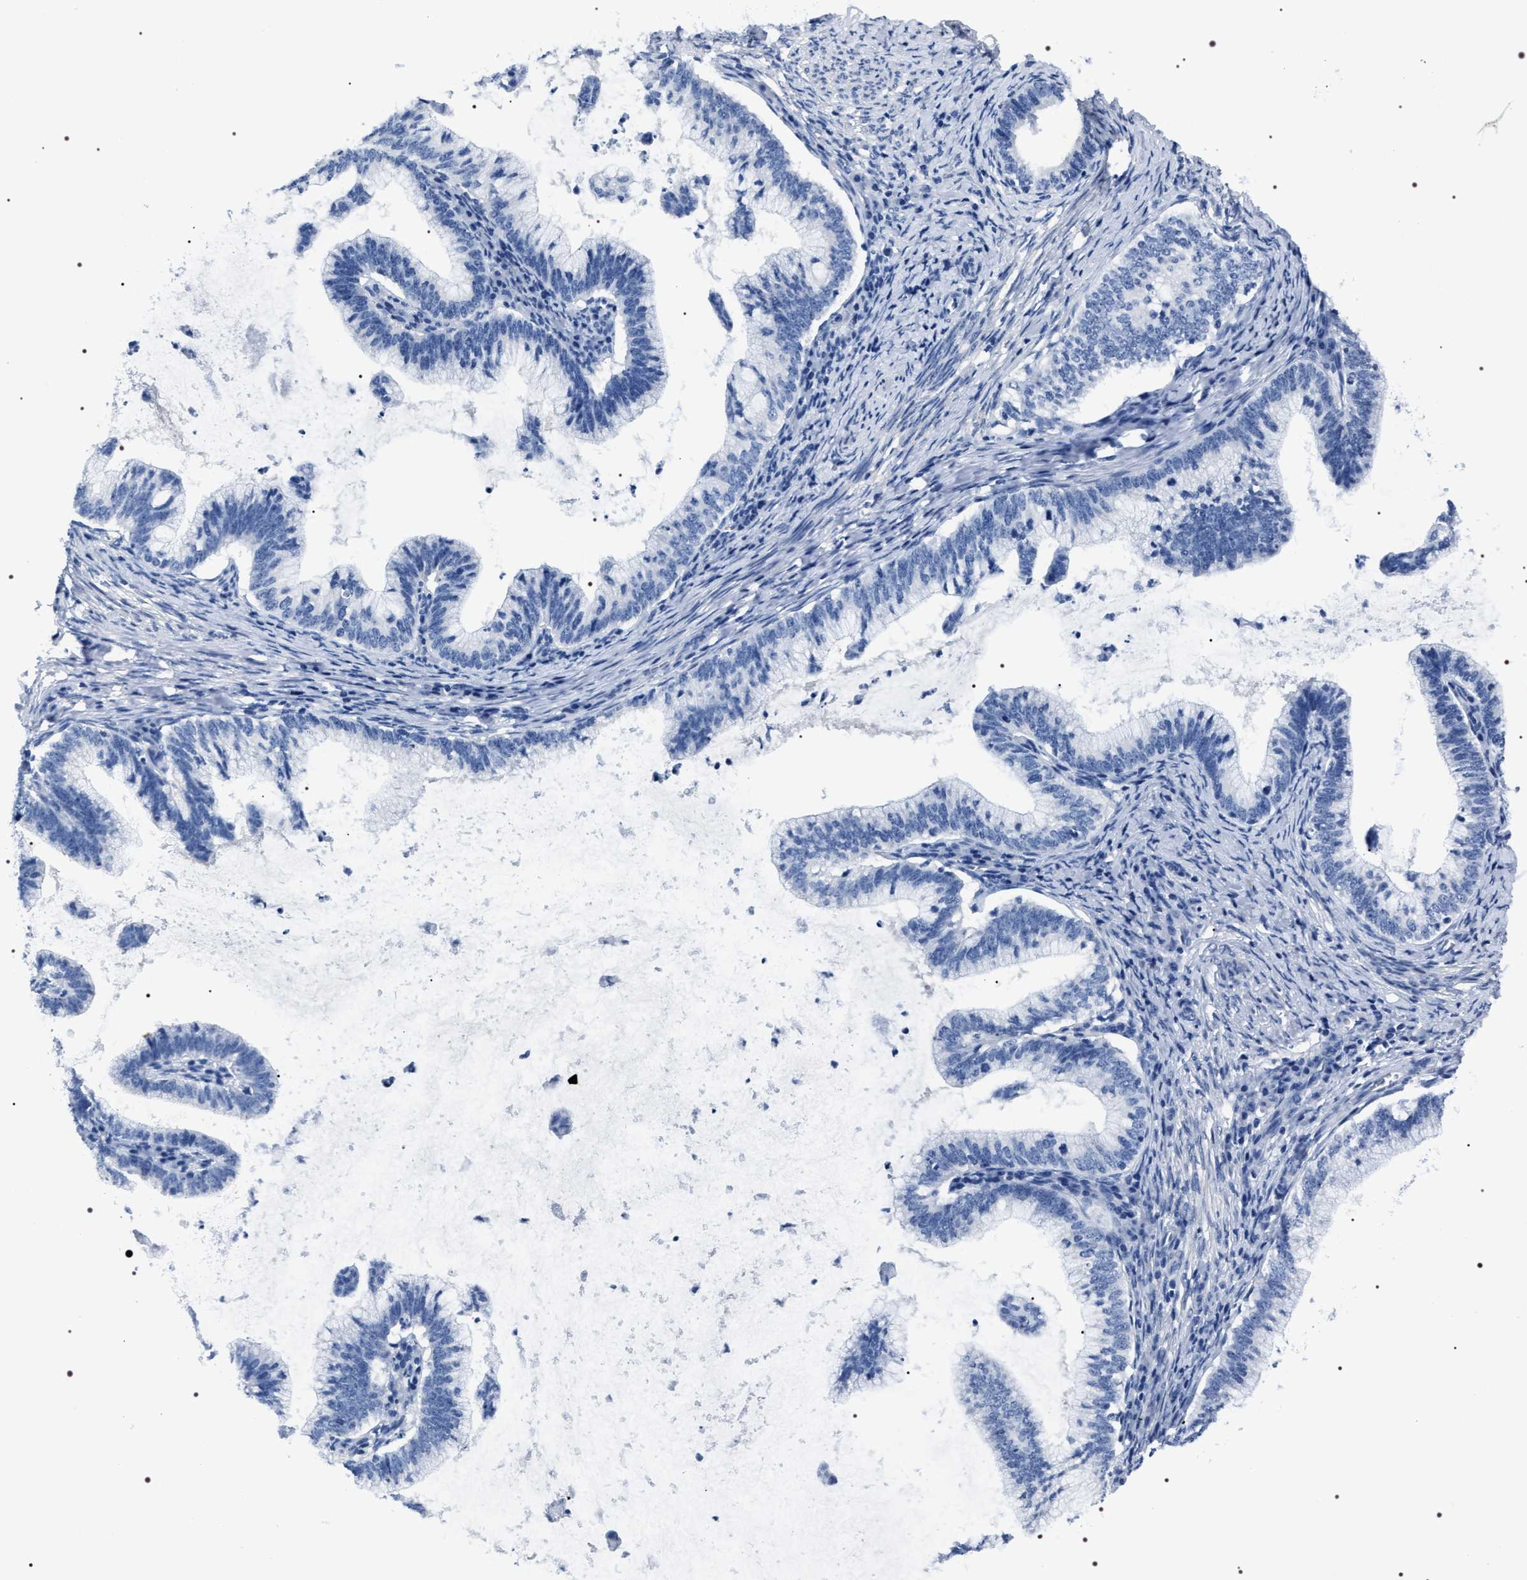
{"staining": {"intensity": "negative", "quantity": "none", "location": "none"}, "tissue": "cervical cancer", "cell_type": "Tumor cells", "image_type": "cancer", "snomed": [{"axis": "morphology", "description": "Adenocarcinoma, NOS"}, {"axis": "topography", "description": "Cervix"}], "caption": "An IHC micrograph of adenocarcinoma (cervical) is shown. There is no staining in tumor cells of adenocarcinoma (cervical). (DAB (3,3'-diaminobenzidine) immunohistochemistry visualized using brightfield microscopy, high magnification).", "gene": "ADH4", "patient": {"sex": "female", "age": 36}}